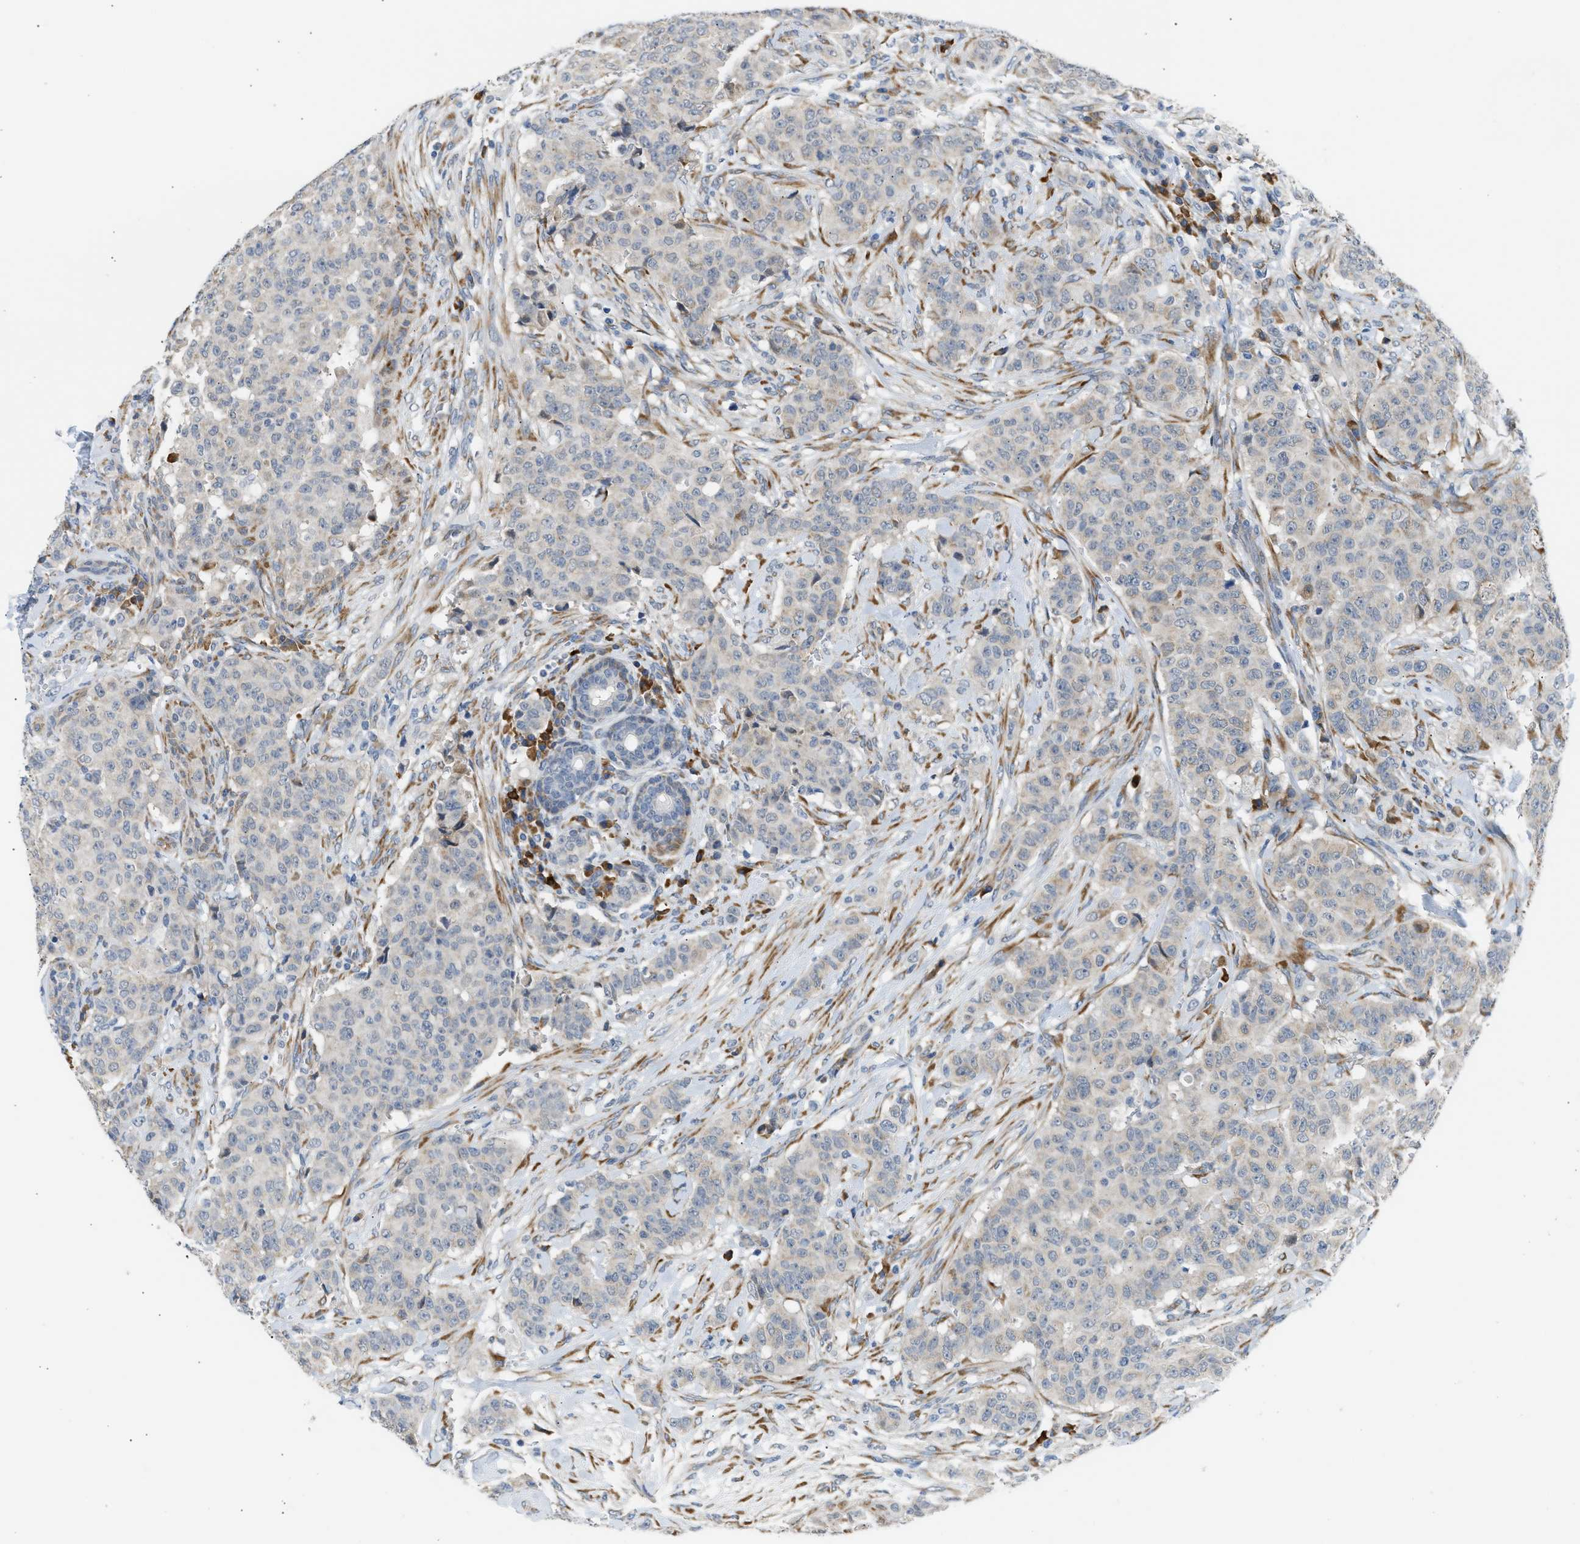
{"staining": {"intensity": "weak", "quantity": "<25%", "location": "cytoplasmic/membranous"}, "tissue": "breast cancer", "cell_type": "Tumor cells", "image_type": "cancer", "snomed": [{"axis": "morphology", "description": "Normal tissue, NOS"}, {"axis": "morphology", "description": "Duct carcinoma"}, {"axis": "topography", "description": "Breast"}], "caption": "Immunohistochemistry image of intraductal carcinoma (breast) stained for a protein (brown), which demonstrates no expression in tumor cells.", "gene": "KCNC2", "patient": {"sex": "female", "age": 40}}